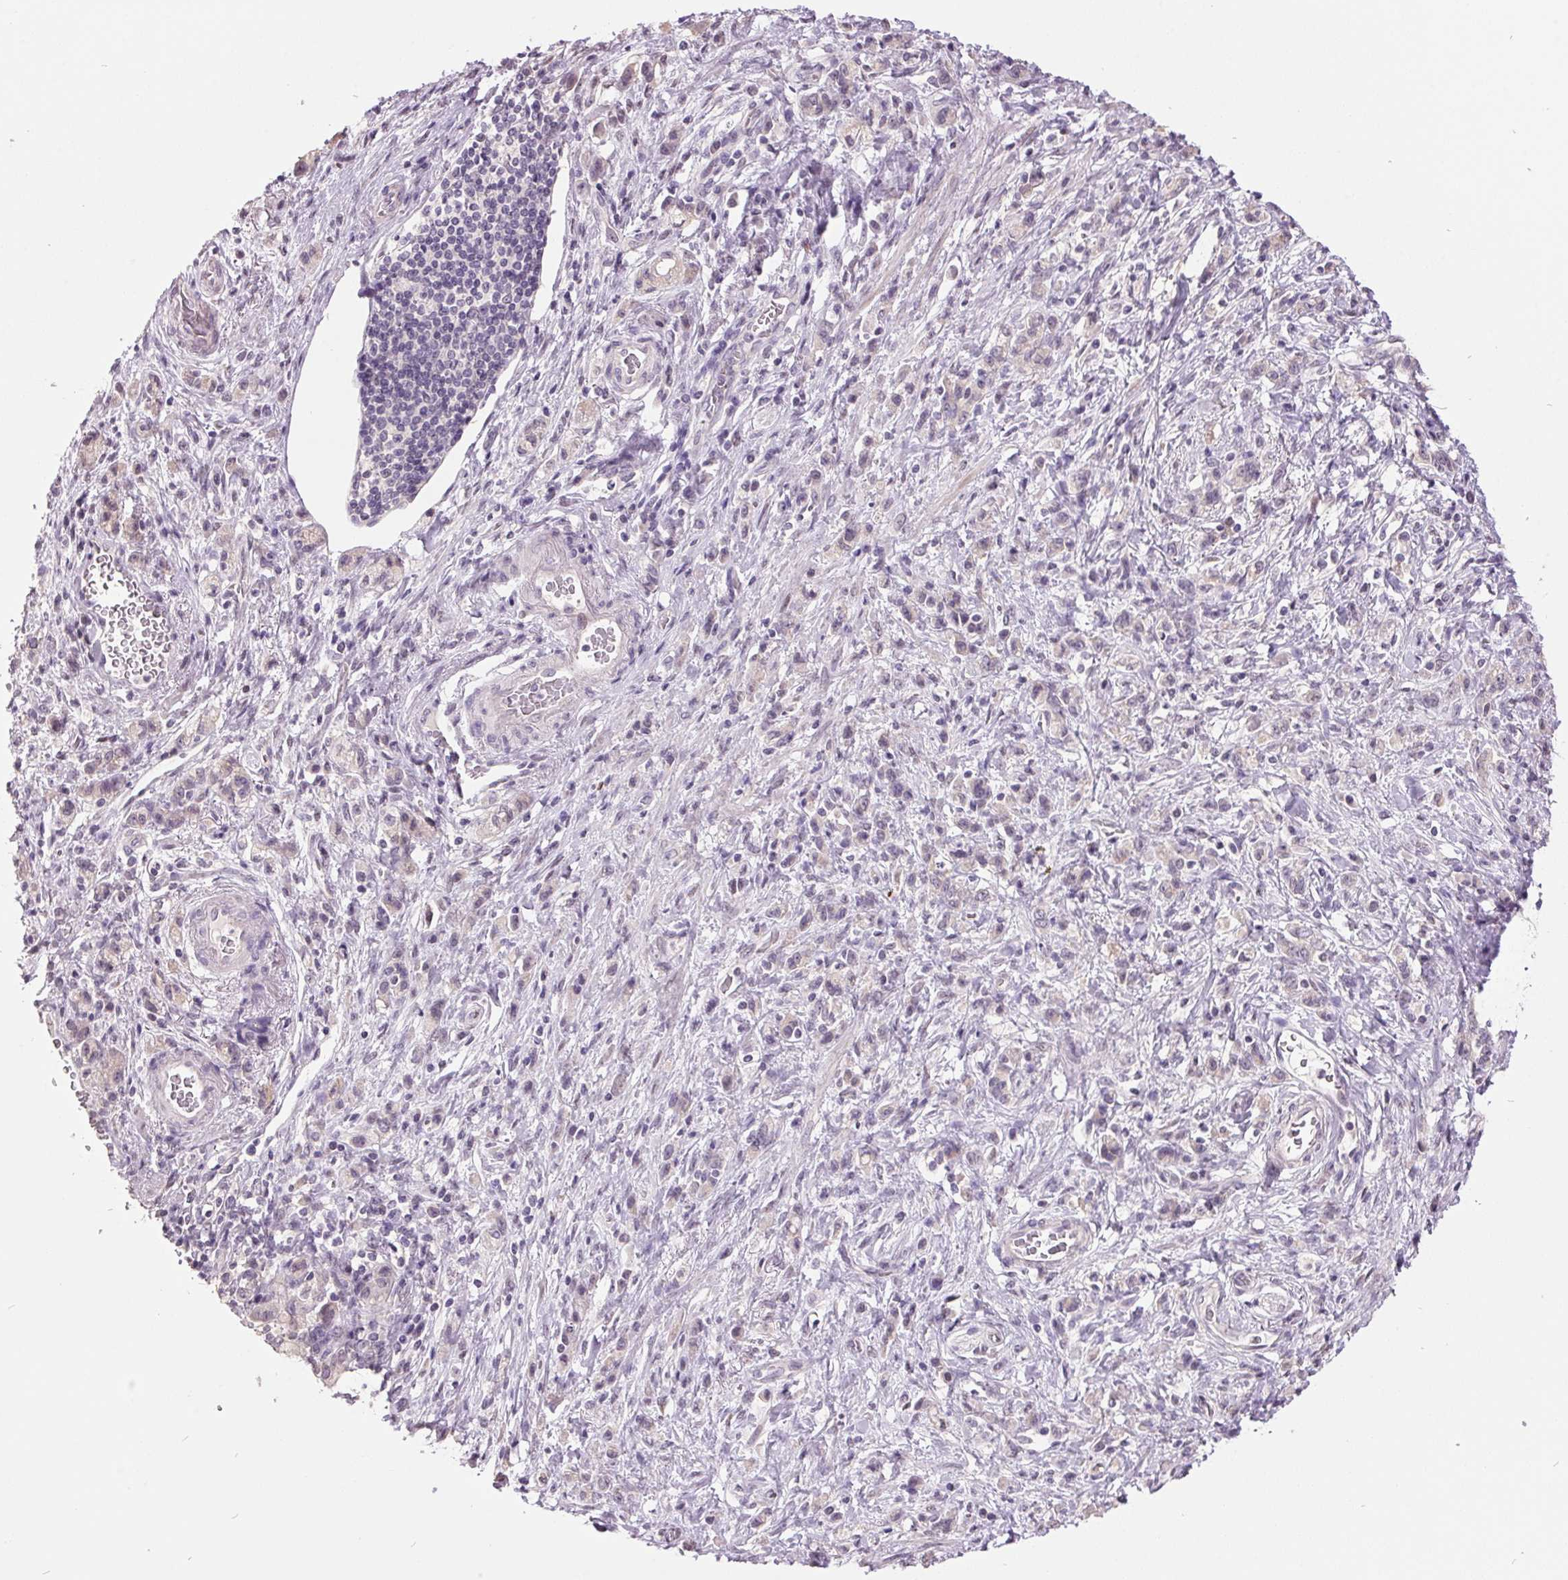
{"staining": {"intensity": "negative", "quantity": "none", "location": "none"}, "tissue": "stomach cancer", "cell_type": "Tumor cells", "image_type": "cancer", "snomed": [{"axis": "morphology", "description": "Adenocarcinoma, NOS"}, {"axis": "topography", "description": "Stomach"}], "caption": "This is an immunohistochemistry (IHC) photomicrograph of stomach cancer (adenocarcinoma). There is no expression in tumor cells.", "gene": "C2orf16", "patient": {"sex": "male", "age": 77}}